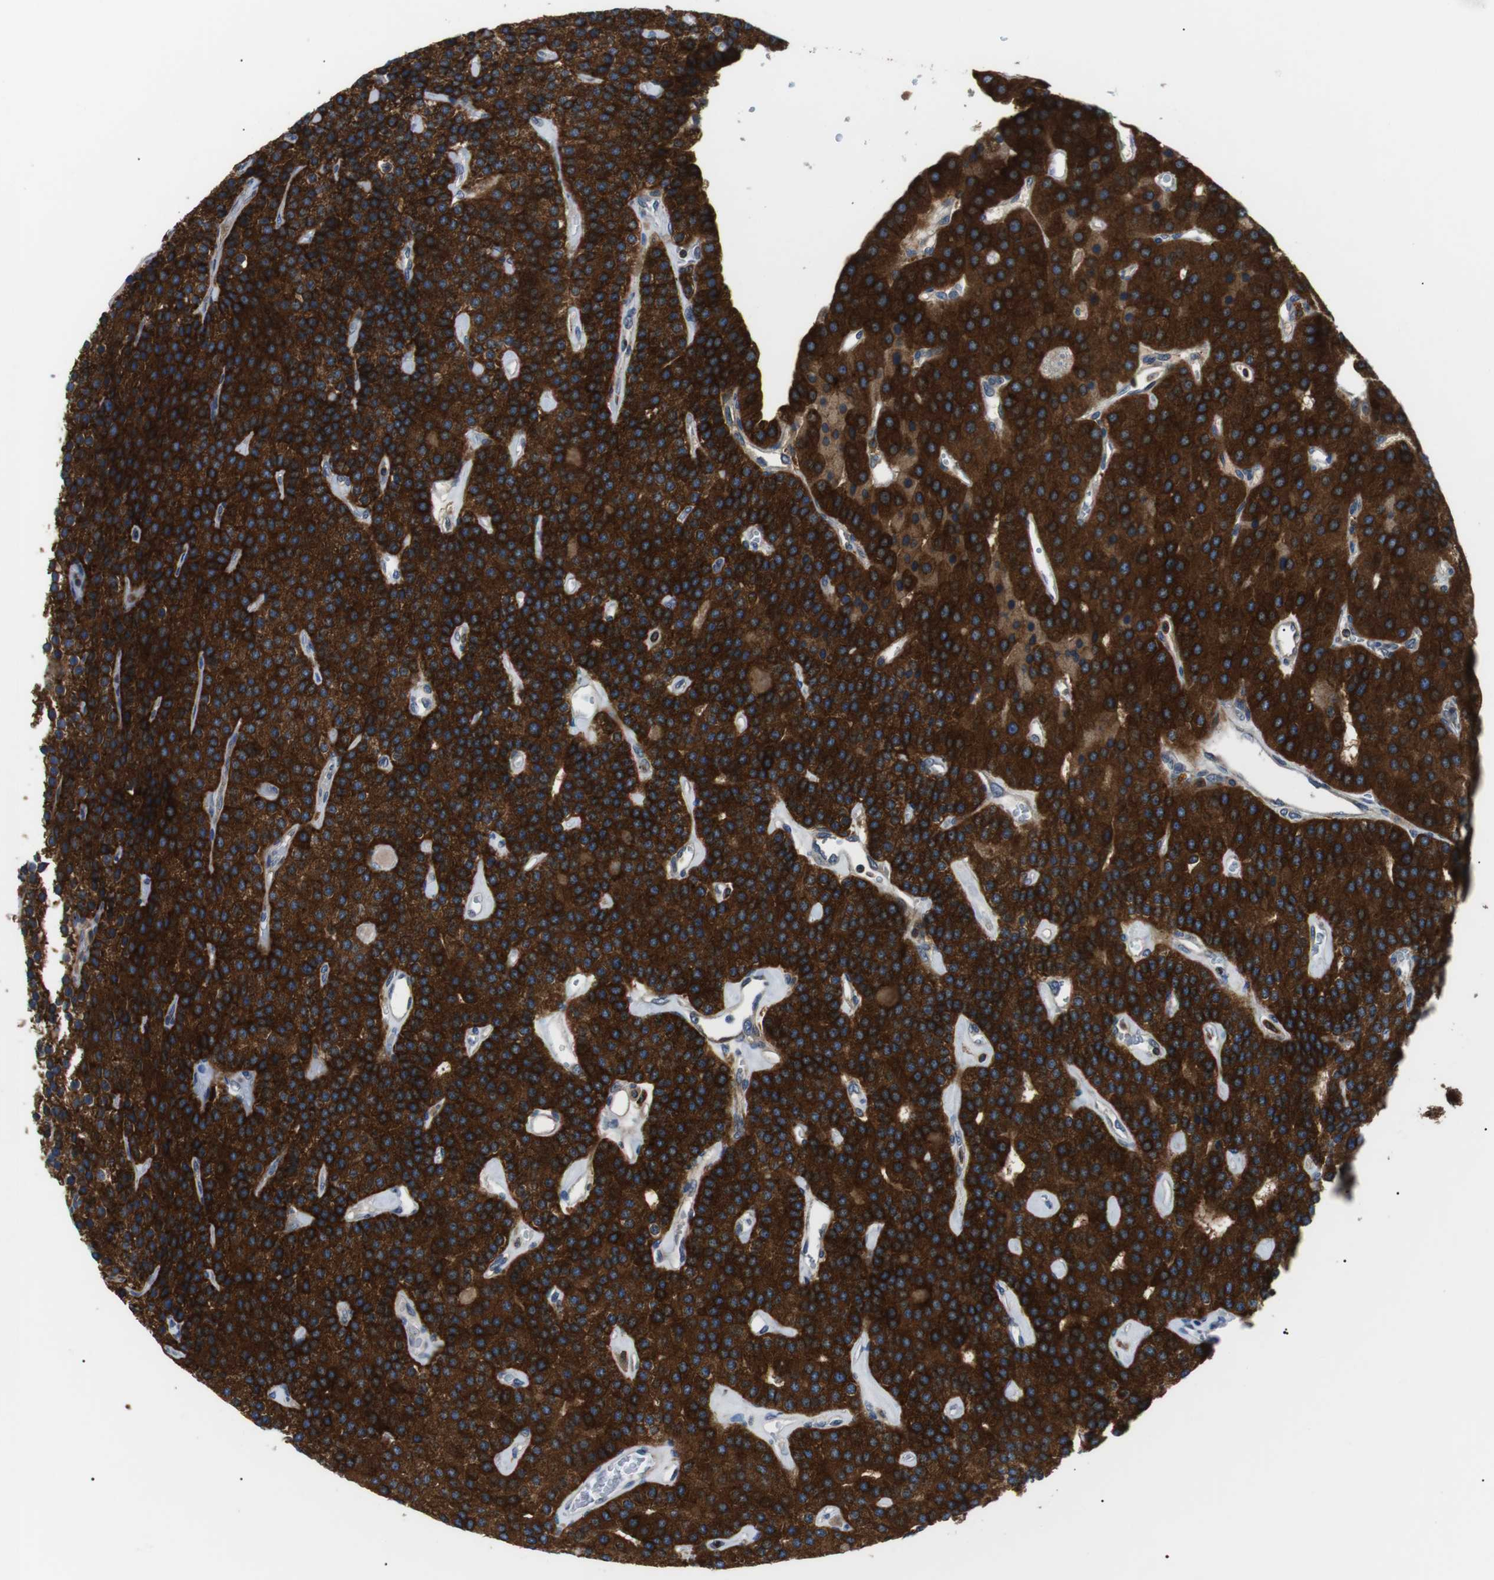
{"staining": {"intensity": "strong", "quantity": ">75%", "location": "cytoplasmic/membranous"}, "tissue": "parathyroid gland", "cell_type": "Glandular cells", "image_type": "normal", "snomed": [{"axis": "morphology", "description": "Normal tissue, NOS"}, {"axis": "morphology", "description": "Adenoma, NOS"}, {"axis": "topography", "description": "Parathyroid gland"}], "caption": "Unremarkable parathyroid gland reveals strong cytoplasmic/membranous staining in about >75% of glandular cells (Brightfield microscopy of DAB IHC at high magnification)..", "gene": "RAB9A", "patient": {"sex": "female", "age": 86}}